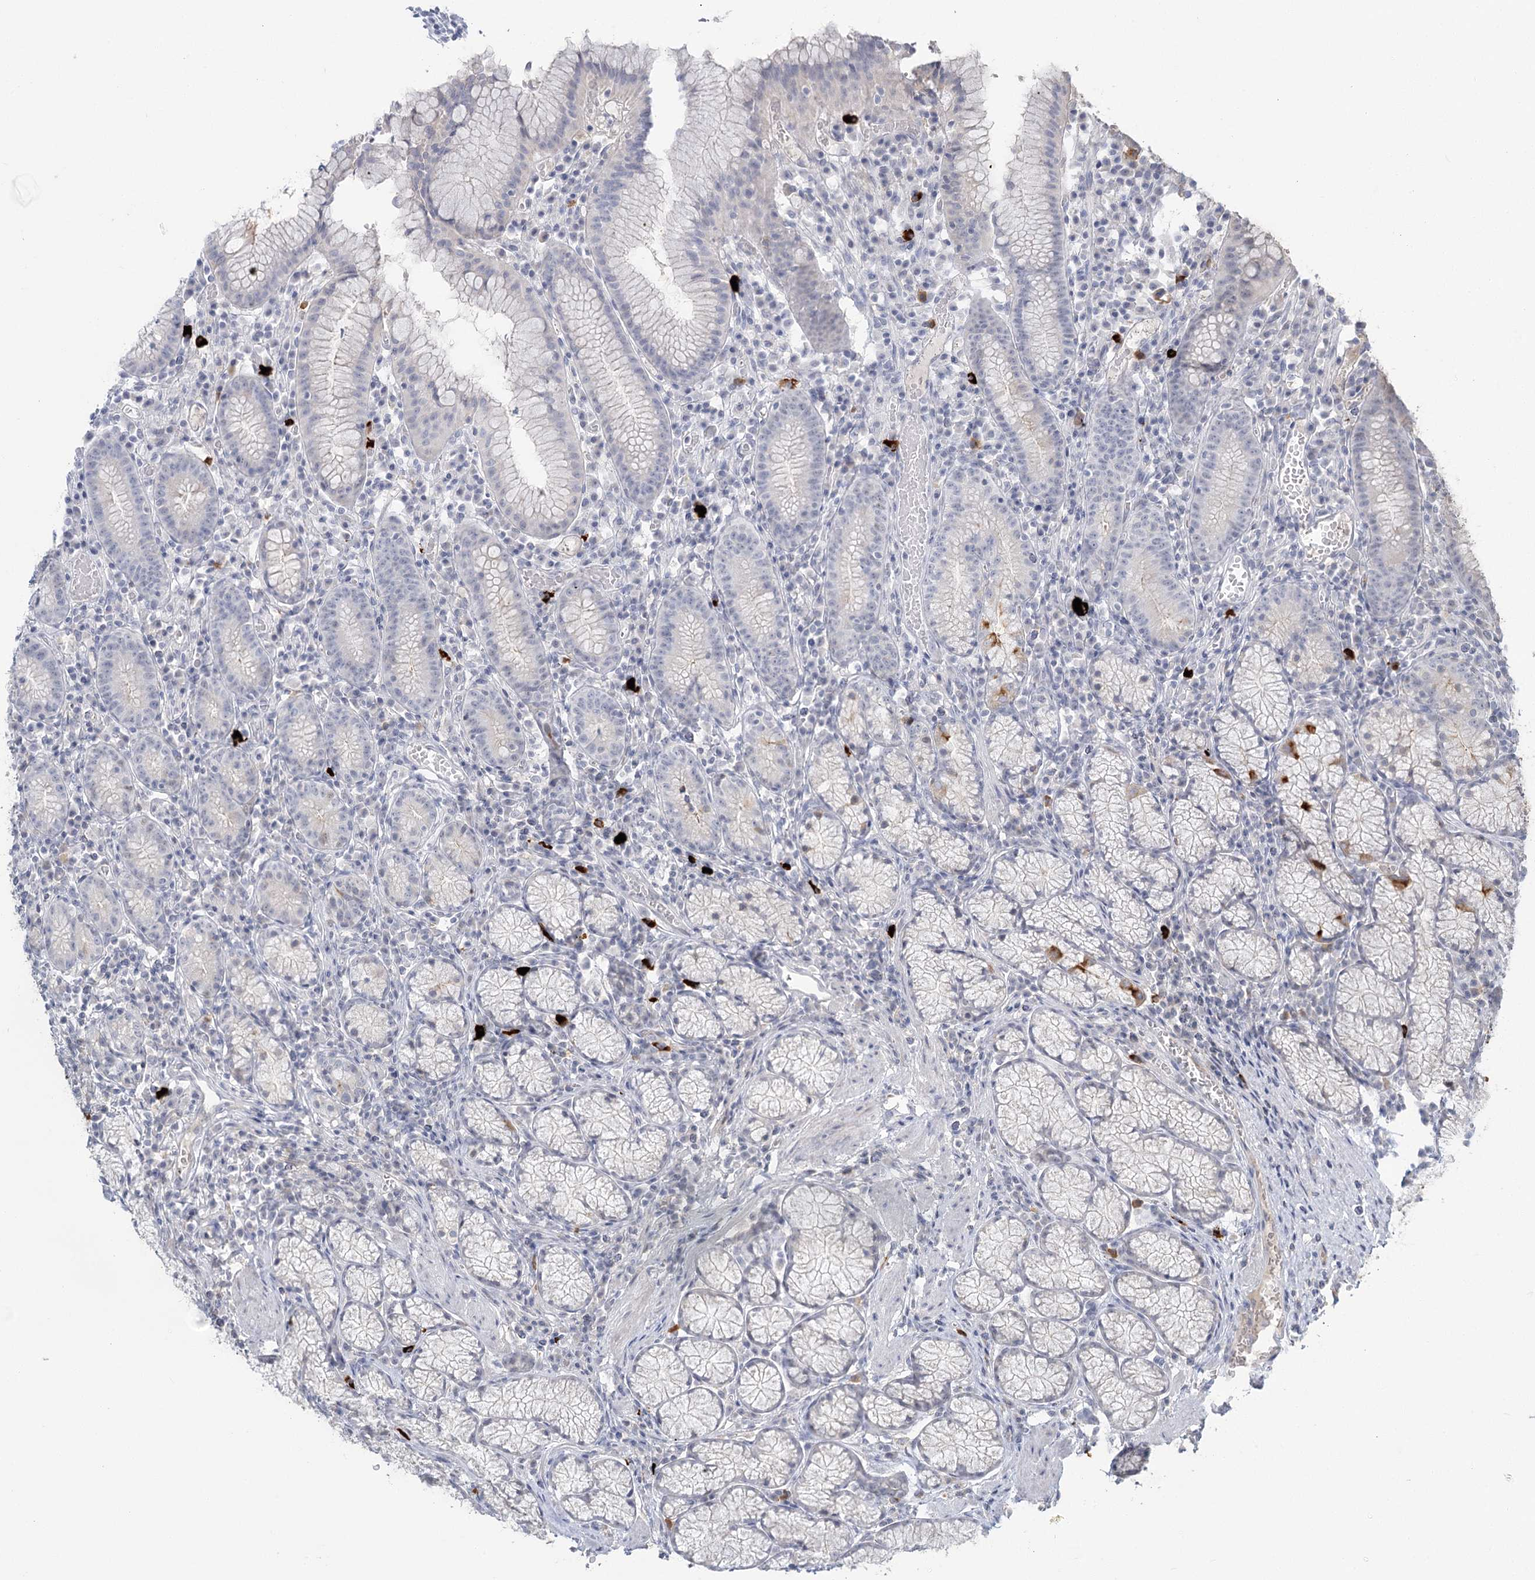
{"staining": {"intensity": "moderate", "quantity": "<25%", "location": "cytoplasmic/membranous"}, "tissue": "stomach", "cell_type": "Glandular cells", "image_type": "normal", "snomed": [{"axis": "morphology", "description": "Normal tissue, NOS"}, {"axis": "topography", "description": "Stomach"}], "caption": "IHC staining of benign stomach, which exhibits low levels of moderate cytoplasmic/membranous expression in about <25% of glandular cells indicating moderate cytoplasmic/membranous protein staining. The staining was performed using DAB (3,3'-diaminobenzidine) (brown) for protein detection and nuclei were counterstained in hematoxylin (blue).", "gene": "GUCY2C", "patient": {"sex": "male", "age": 55}}